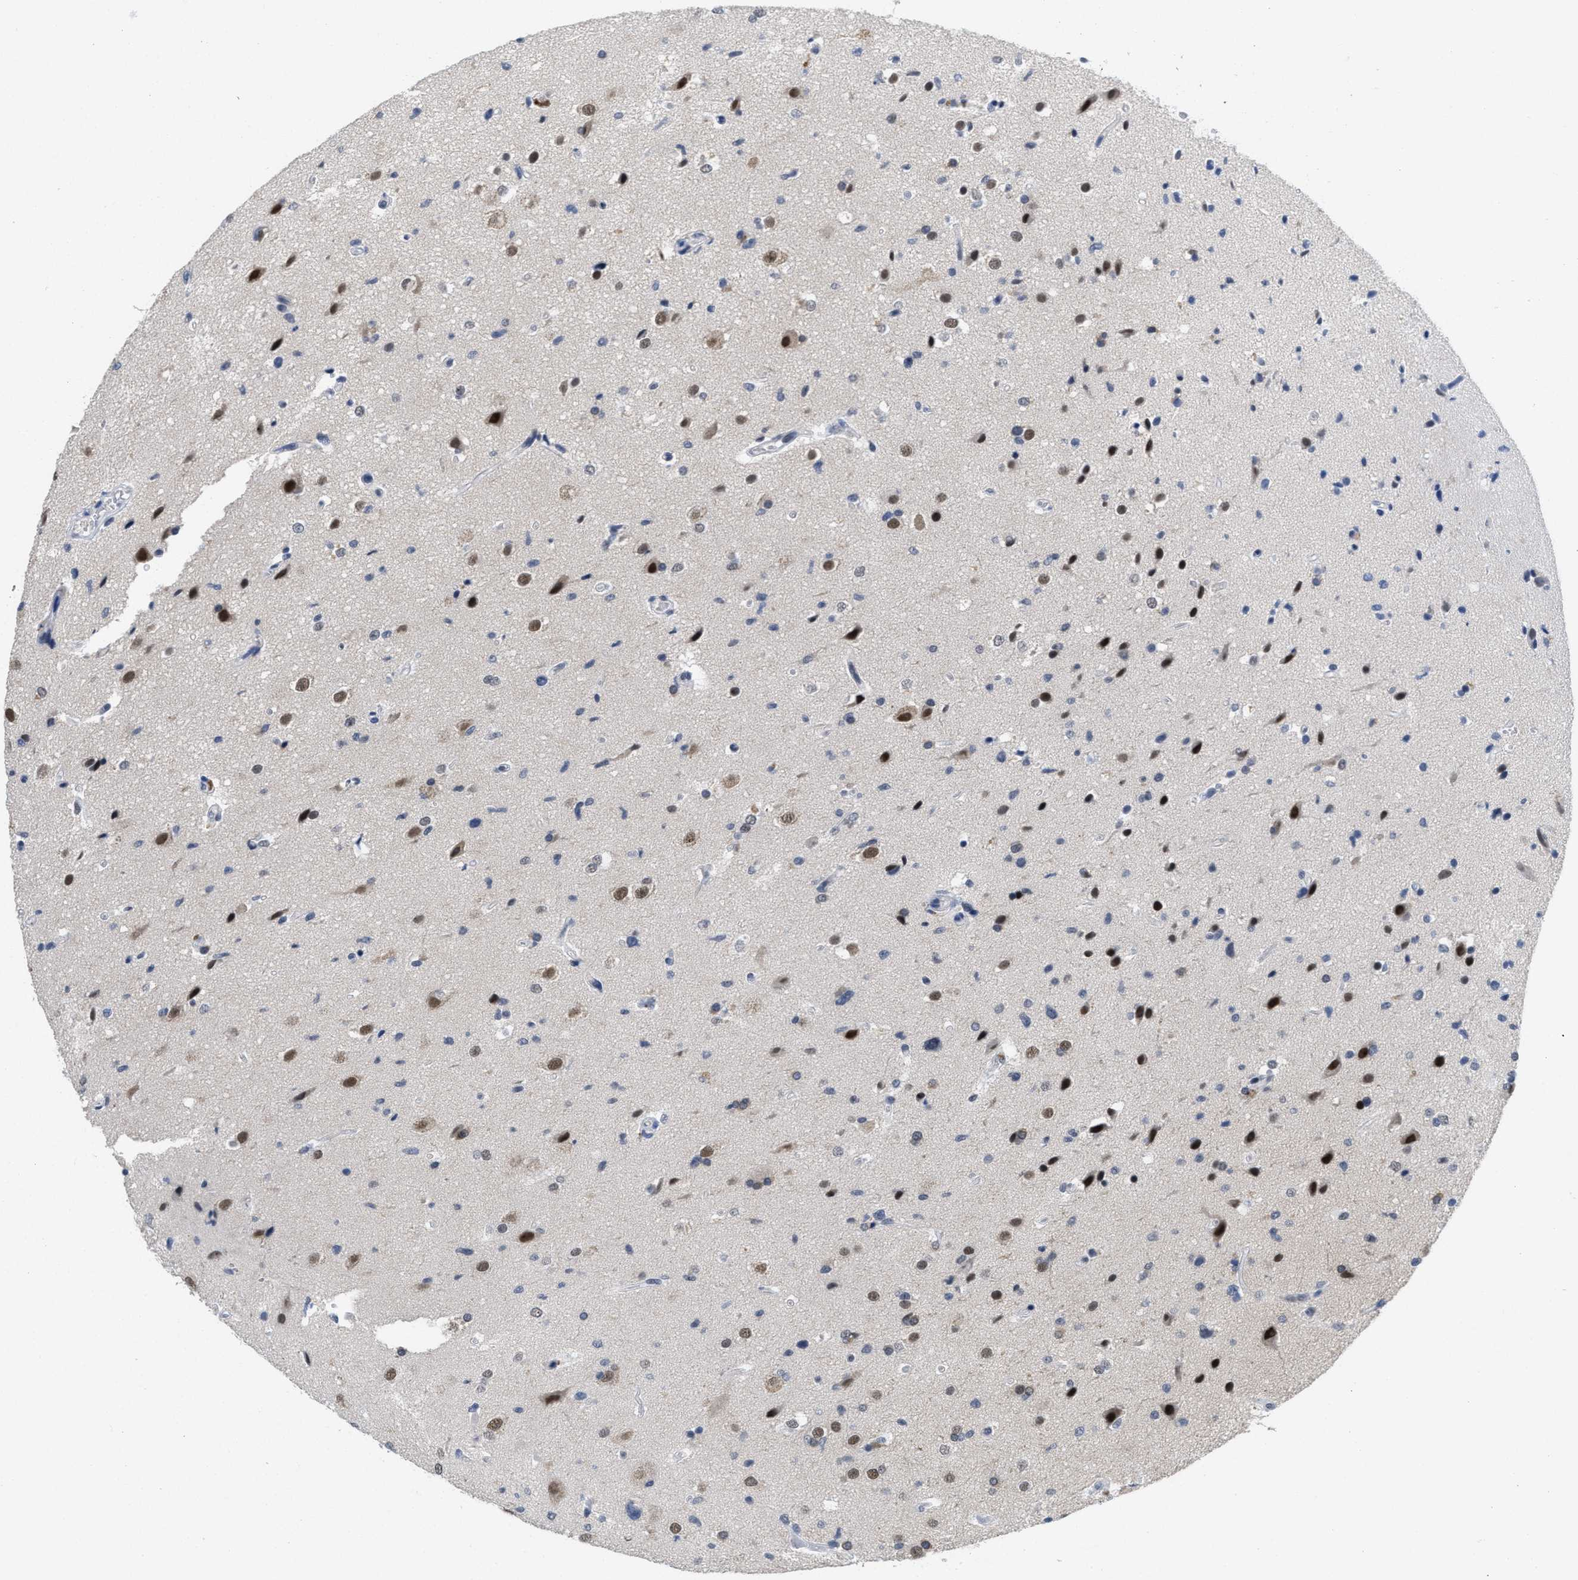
{"staining": {"intensity": "moderate", "quantity": "25%-75%", "location": "nuclear"}, "tissue": "glioma", "cell_type": "Tumor cells", "image_type": "cancer", "snomed": [{"axis": "morphology", "description": "Glioma, malignant, High grade"}, {"axis": "topography", "description": "Brain"}], "caption": "Glioma stained with immunohistochemistry (IHC) demonstrates moderate nuclear staining in about 25%-75% of tumor cells.", "gene": "GGNBP2", "patient": {"sex": "male", "age": 33}}